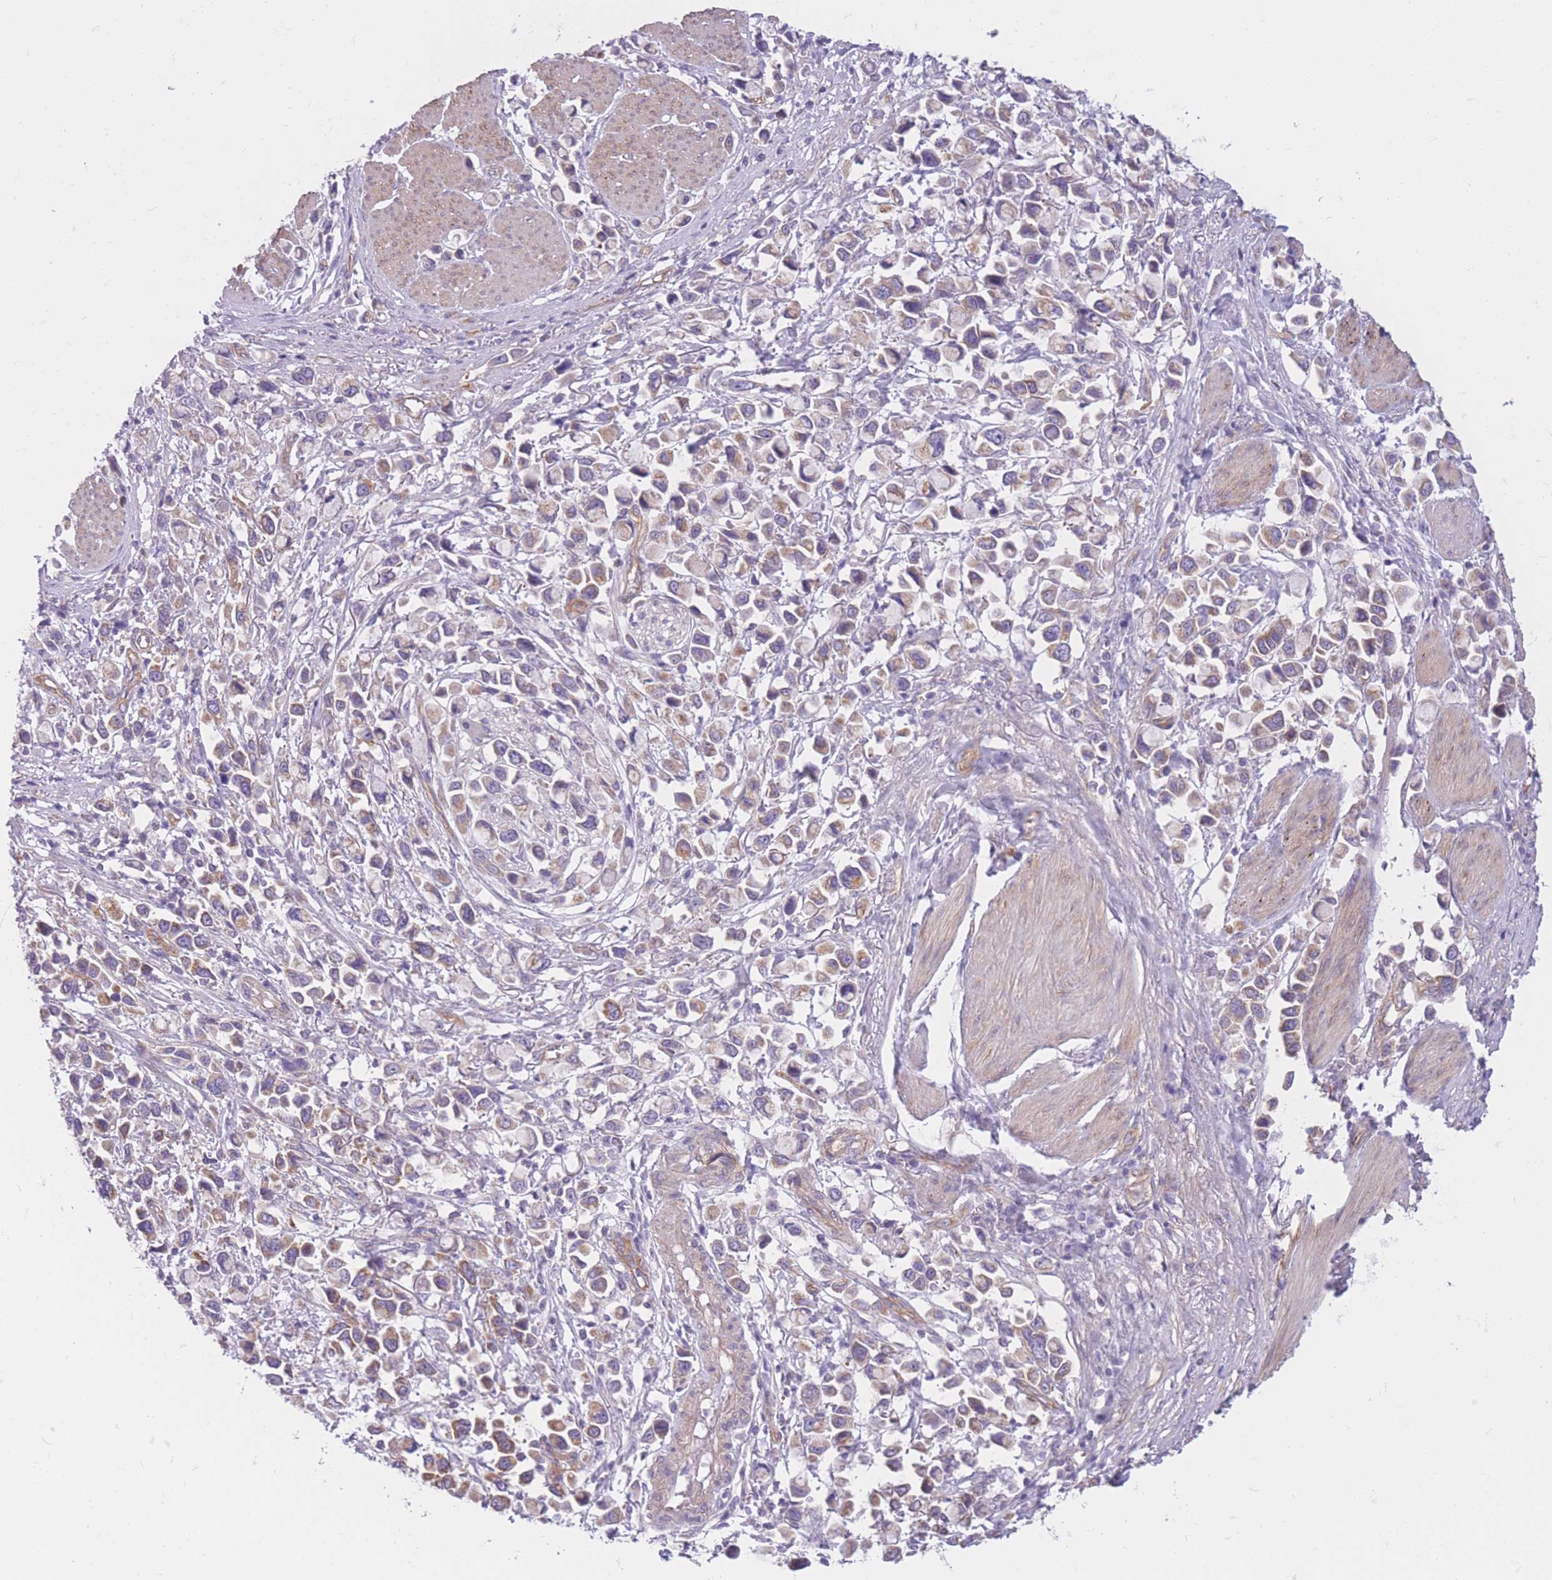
{"staining": {"intensity": "moderate", "quantity": "25%-75%", "location": "cytoplasmic/membranous"}, "tissue": "stomach cancer", "cell_type": "Tumor cells", "image_type": "cancer", "snomed": [{"axis": "morphology", "description": "Adenocarcinoma, NOS"}, {"axis": "topography", "description": "Stomach"}], "caption": "This is a histology image of IHC staining of stomach adenocarcinoma, which shows moderate staining in the cytoplasmic/membranous of tumor cells.", "gene": "SERPINB3", "patient": {"sex": "female", "age": 81}}